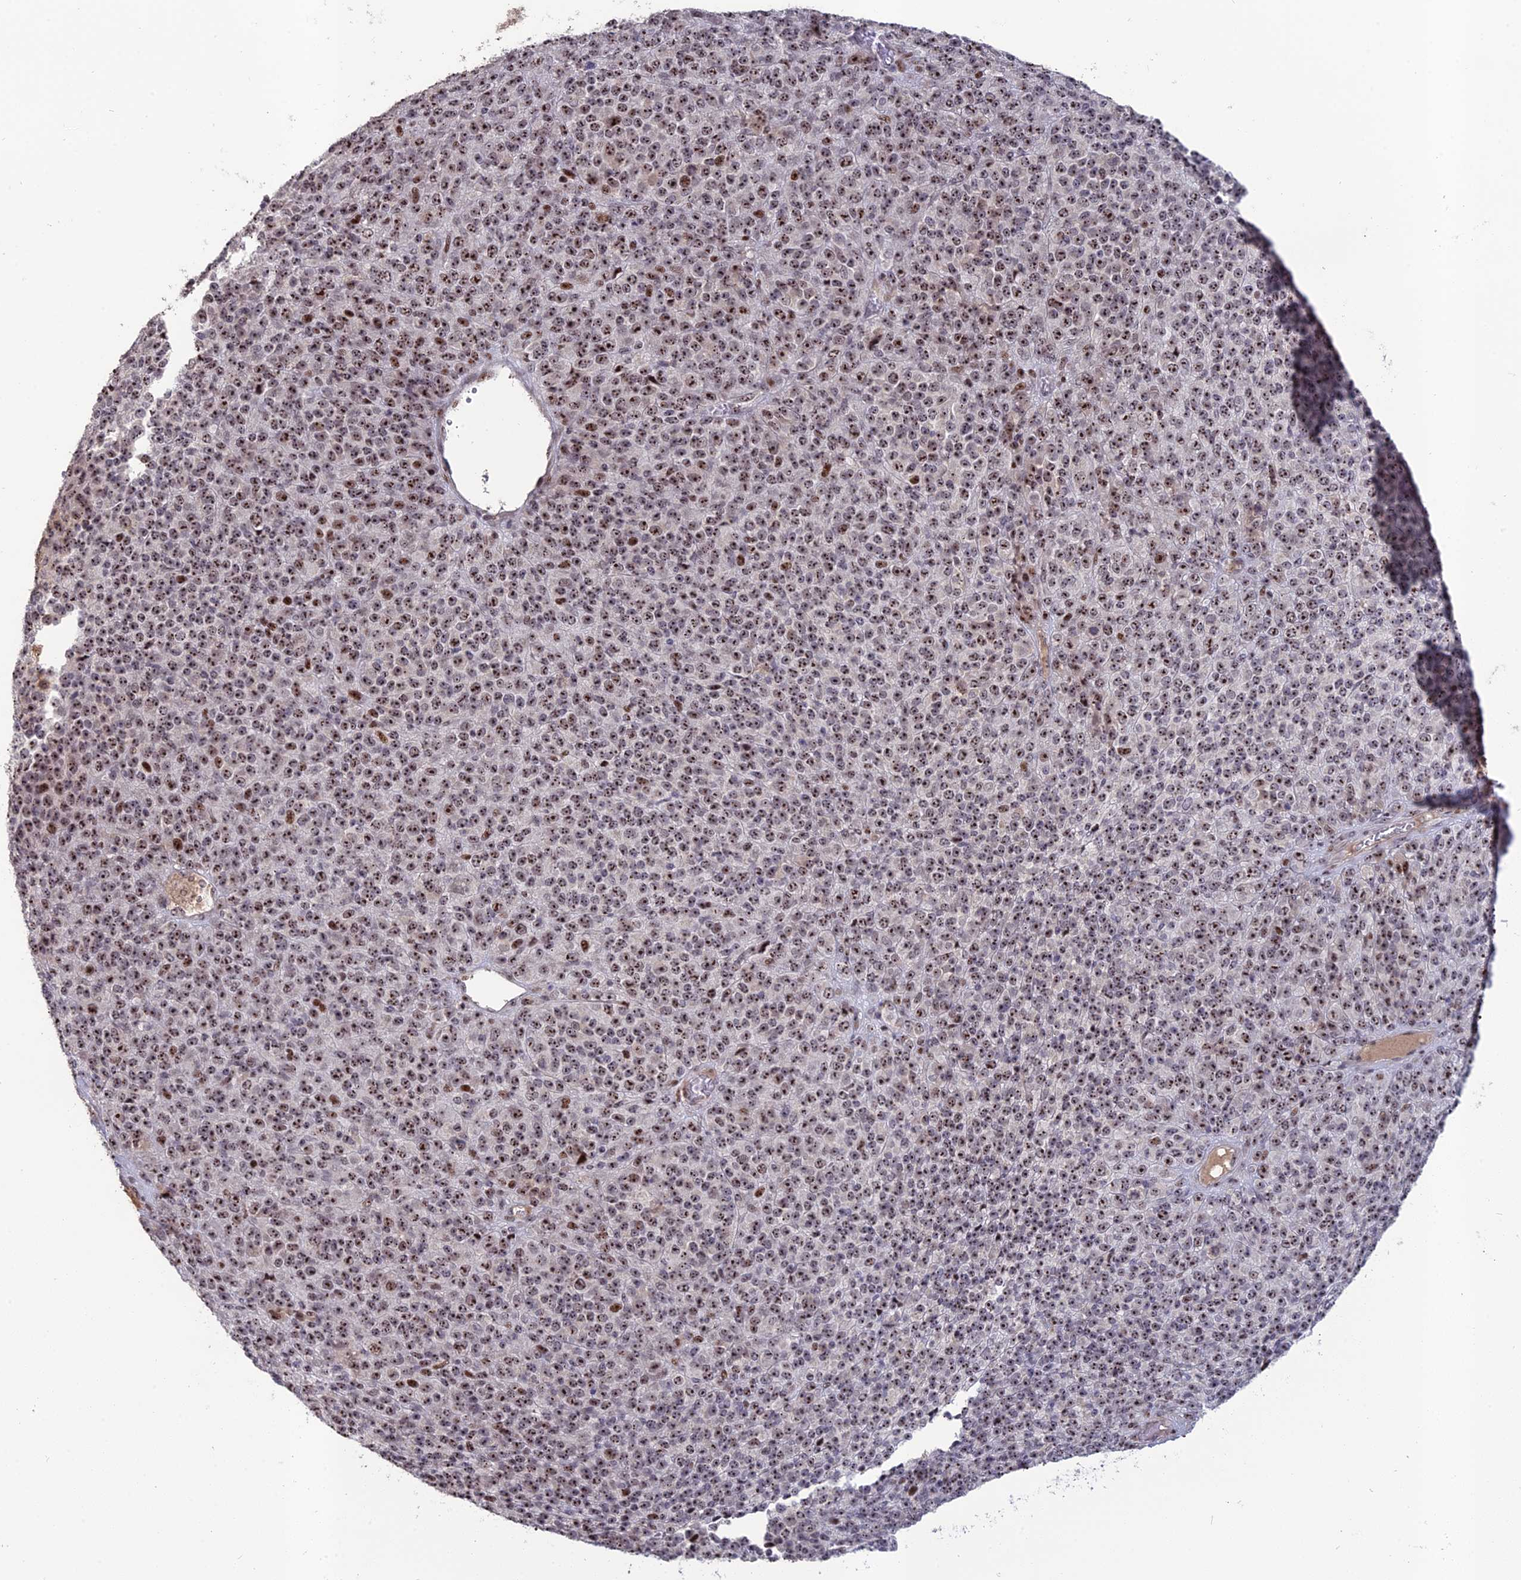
{"staining": {"intensity": "strong", "quantity": ">75%", "location": "nuclear"}, "tissue": "melanoma", "cell_type": "Tumor cells", "image_type": "cancer", "snomed": [{"axis": "morphology", "description": "Malignant melanoma, Metastatic site"}, {"axis": "topography", "description": "Brain"}], "caption": "High-power microscopy captured an immunohistochemistry (IHC) micrograph of malignant melanoma (metastatic site), revealing strong nuclear positivity in about >75% of tumor cells.", "gene": "FAM131A", "patient": {"sex": "female", "age": 56}}